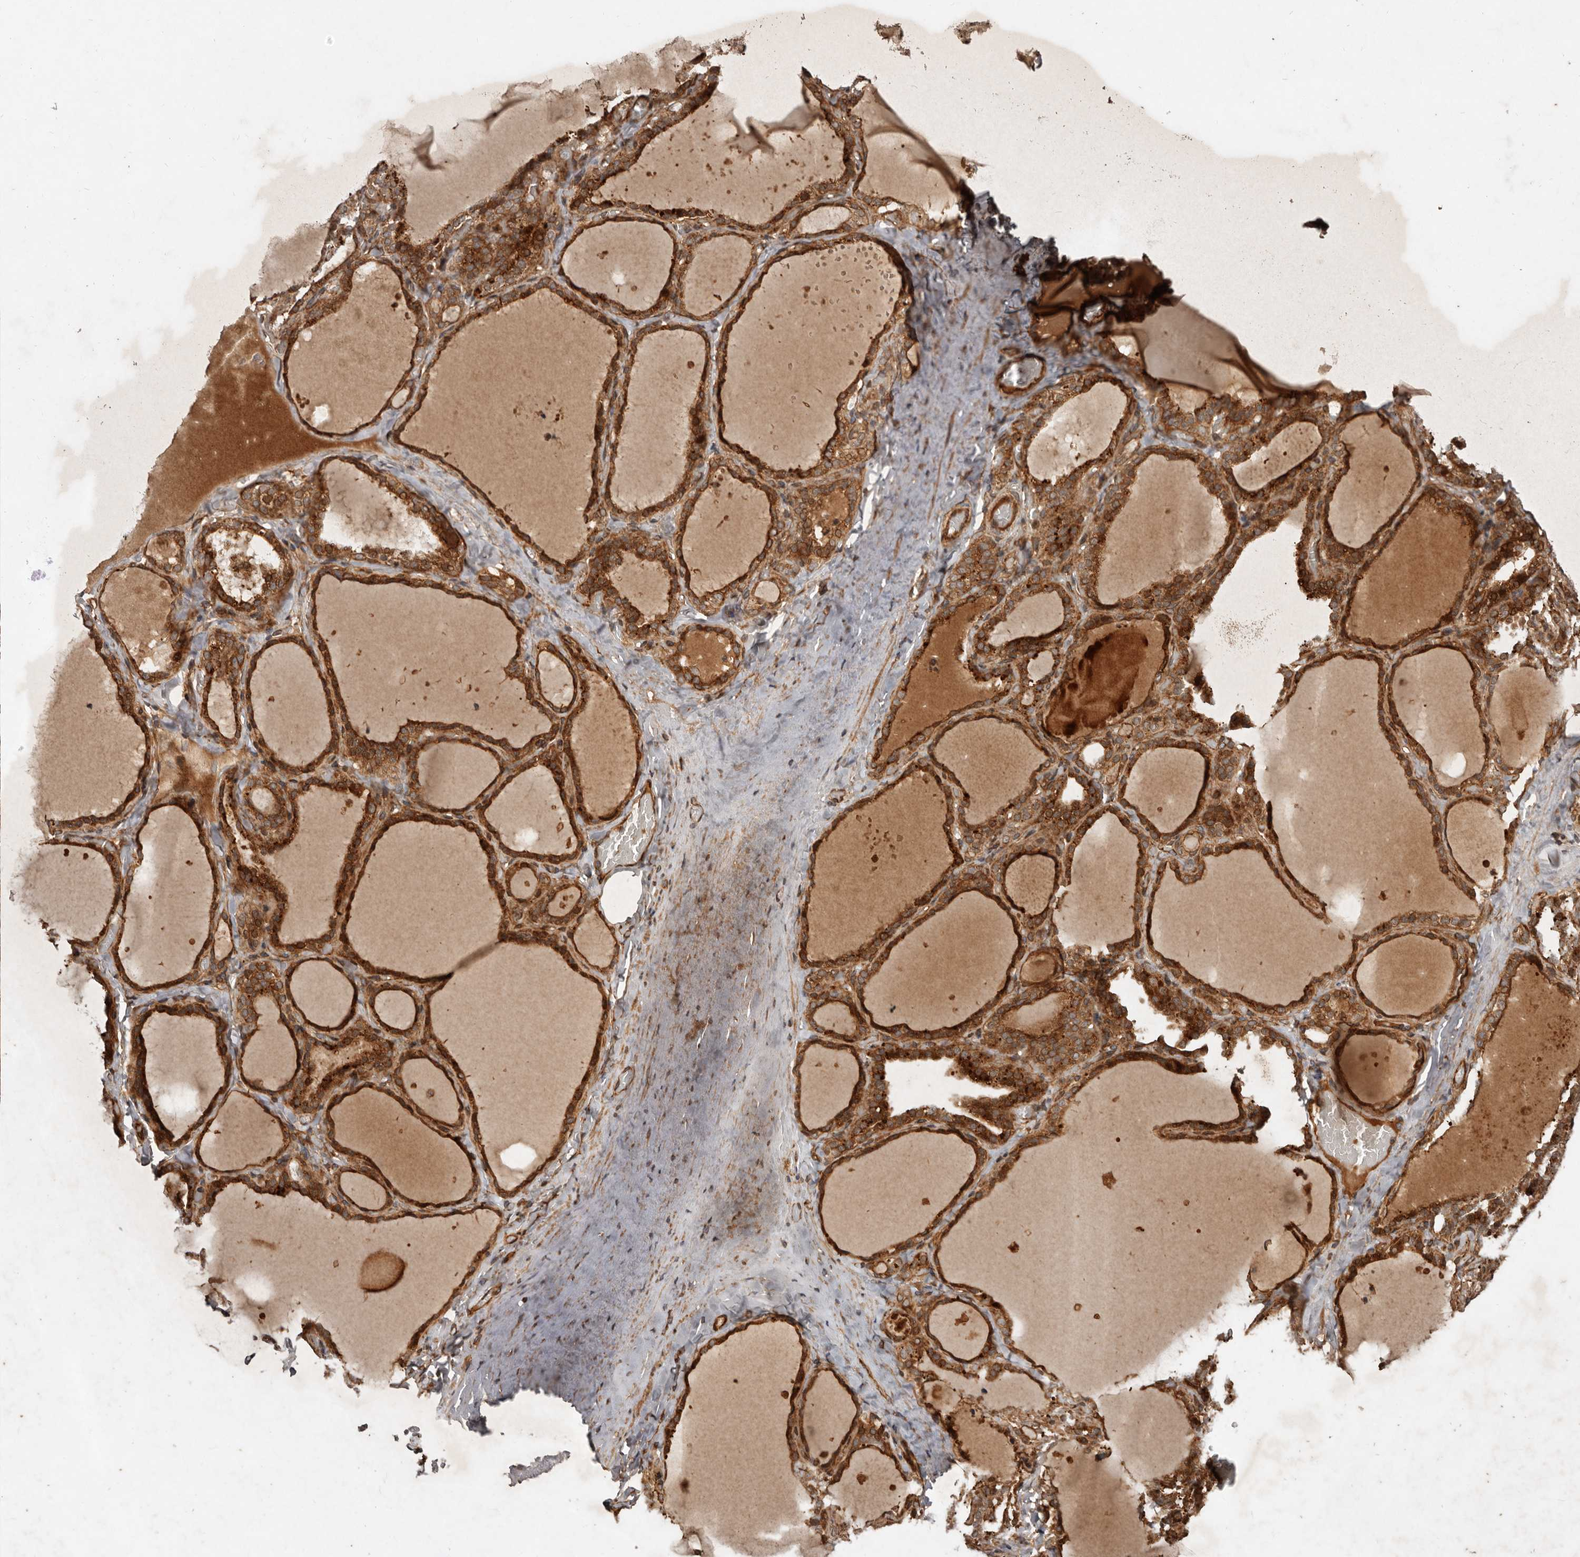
{"staining": {"intensity": "moderate", "quantity": ">75%", "location": "cytoplasmic/membranous"}, "tissue": "thyroid gland", "cell_type": "Glandular cells", "image_type": "normal", "snomed": [{"axis": "morphology", "description": "Normal tissue, NOS"}, {"axis": "topography", "description": "Thyroid gland"}], "caption": "Immunohistochemistry photomicrograph of unremarkable thyroid gland: human thyroid gland stained using immunohistochemistry demonstrates medium levels of moderate protein expression localized specifically in the cytoplasmic/membranous of glandular cells, appearing as a cytoplasmic/membranous brown color.", "gene": "STK36", "patient": {"sex": "female", "age": 22}}